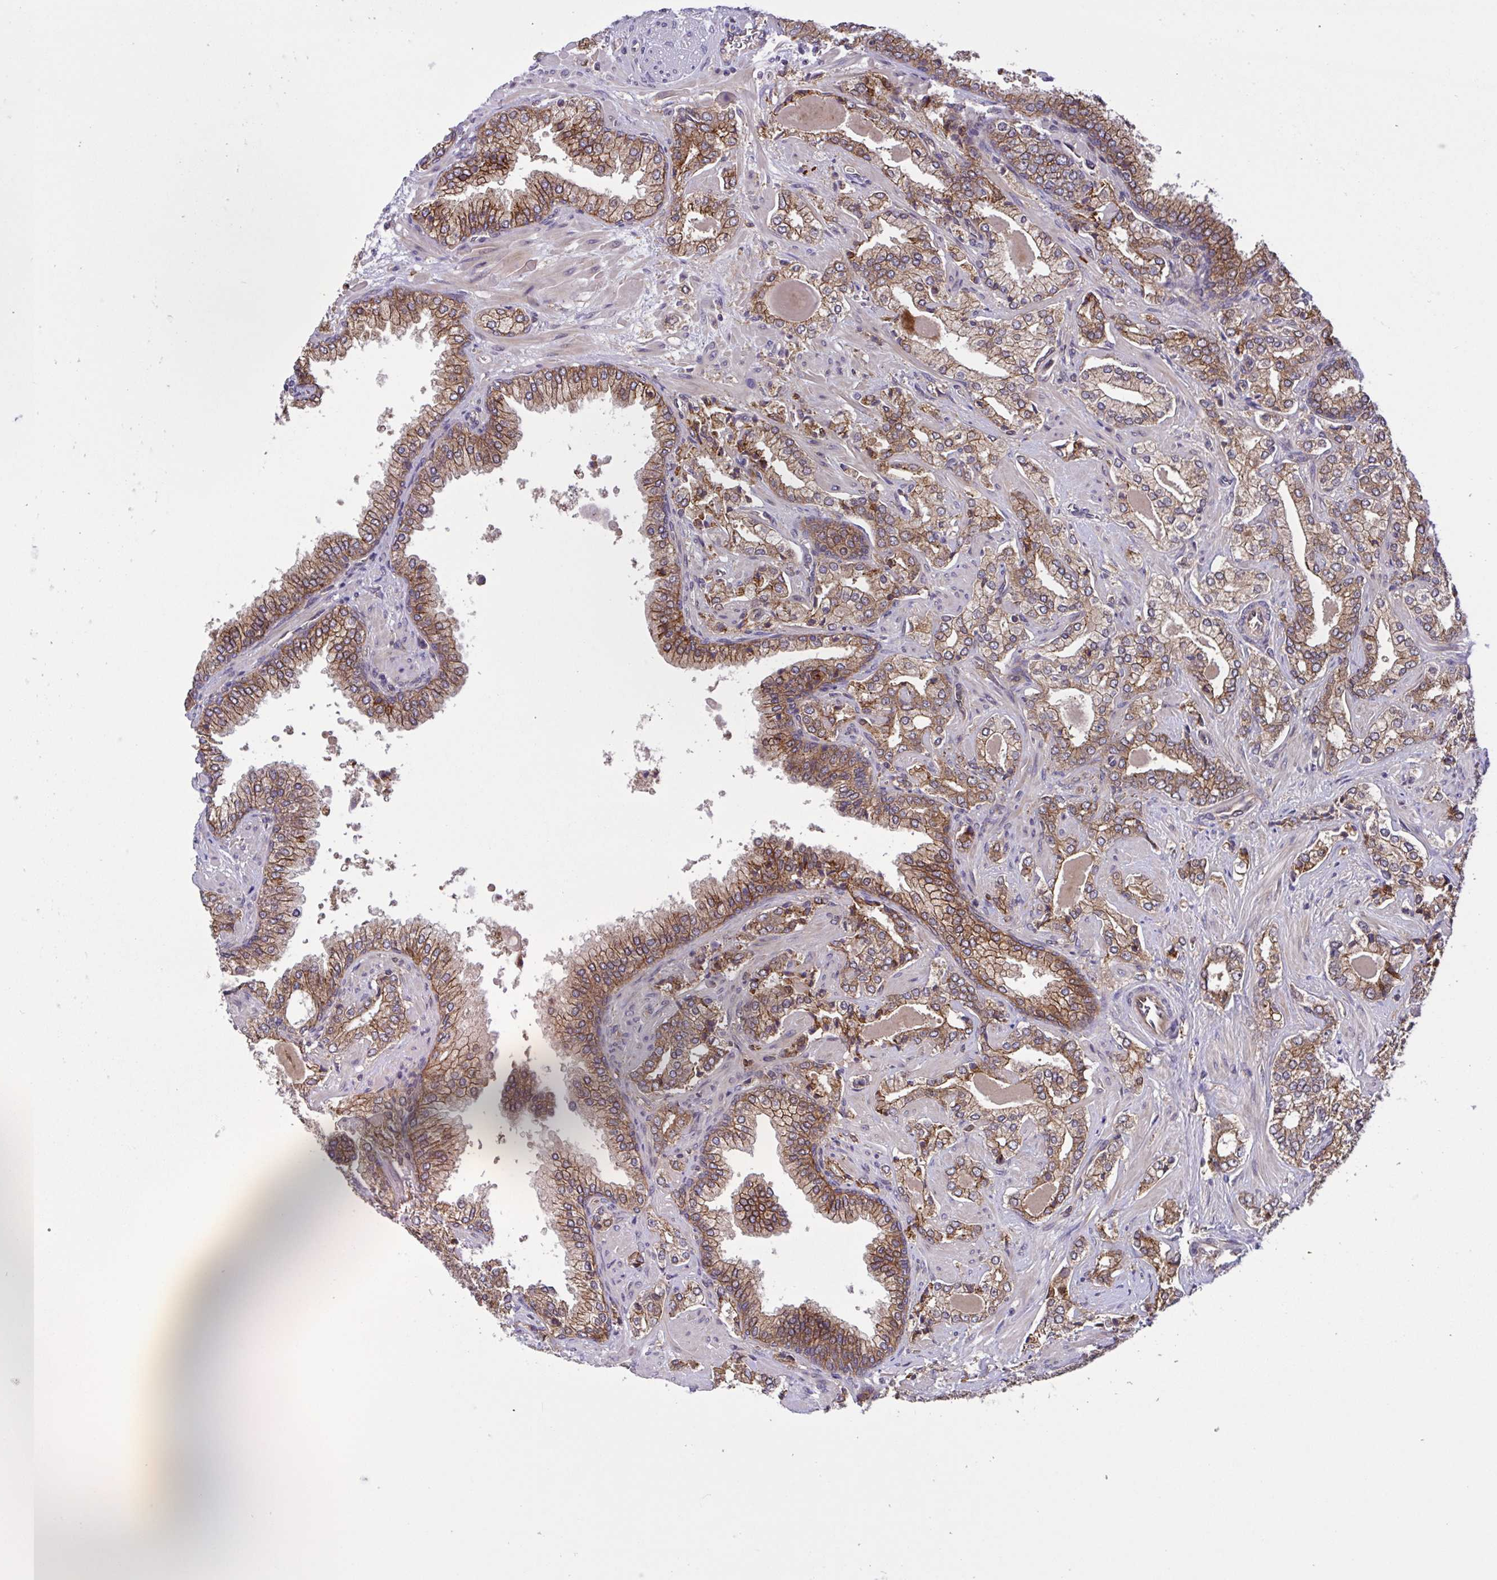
{"staining": {"intensity": "moderate", "quantity": ">75%", "location": "cytoplasmic/membranous"}, "tissue": "prostate cancer", "cell_type": "Tumor cells", "image_type": "cancer", "snomed": [{"axis": "morphology", "description": "Adenocarcinoma, High grade"}, {"axis": "topography", "description": "Prostate"}], "caption": "Immunohistochemistry (IHC) of prostate cancer exhibits medium levels of moderate cytoplasmic/membranous expression in approximately >75% of tumor cells.", "gene": "INTS10", "patient": {"sex": "male", "age": 60}}